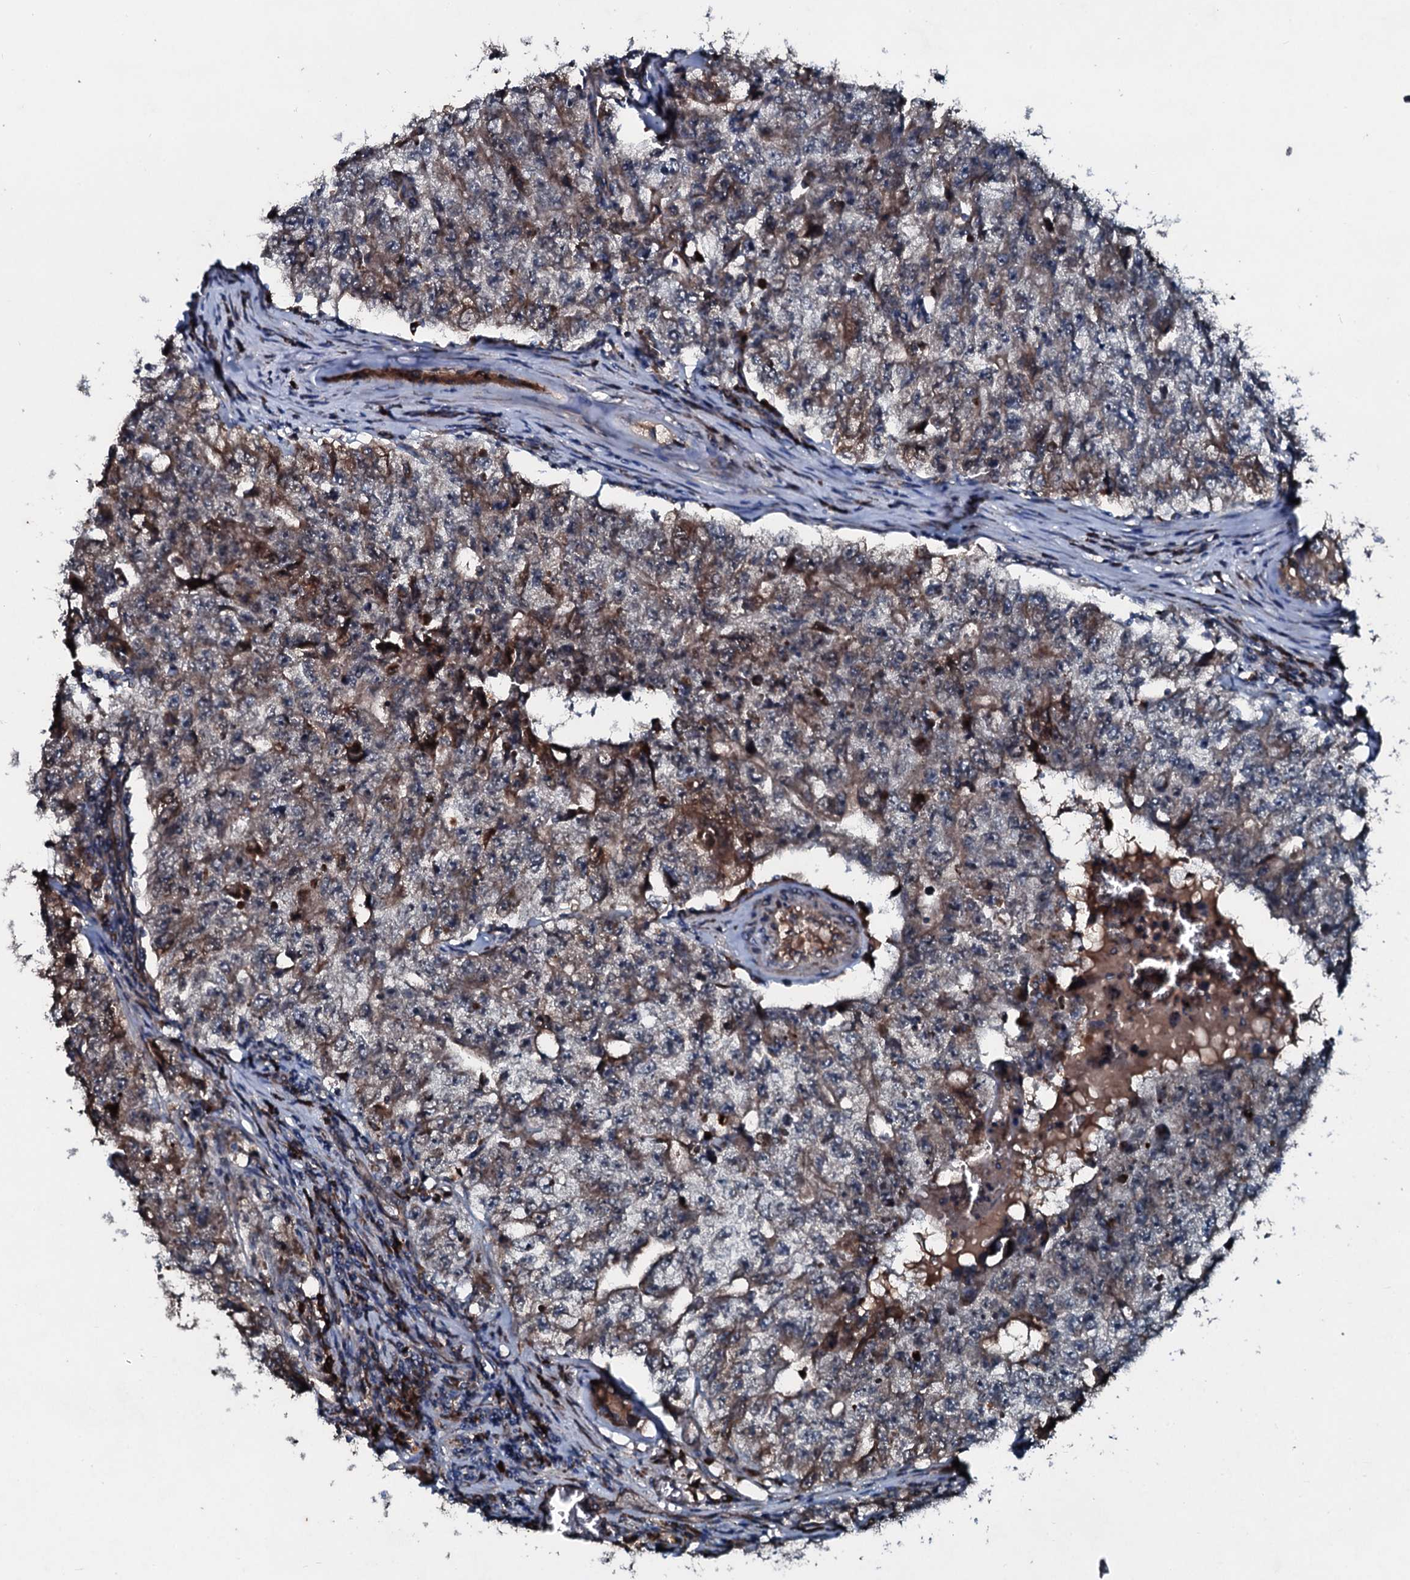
{"staining": {"intensity": "moderate", "quantity": "25%-75%", "location": "cytoplasmic/membranous"}, "tissue": "testis cancer", "cell_type": "Tumor cells", "image_type": "cancer", "snomed": [{"axis": "morphology", "description": "Carcinoma, Embryonal, NOS"}, {"axis": "topography", "description": "Testis"}], "caption": "An image showing moderate cytoplasmic/membranous positivity in approximately 25%-75% of tumor cells in testis cancer, as visualized by brown immunohistochemical staining.", "gene": "ACSS3", "patient": {"sex": "male", "age": 17}}